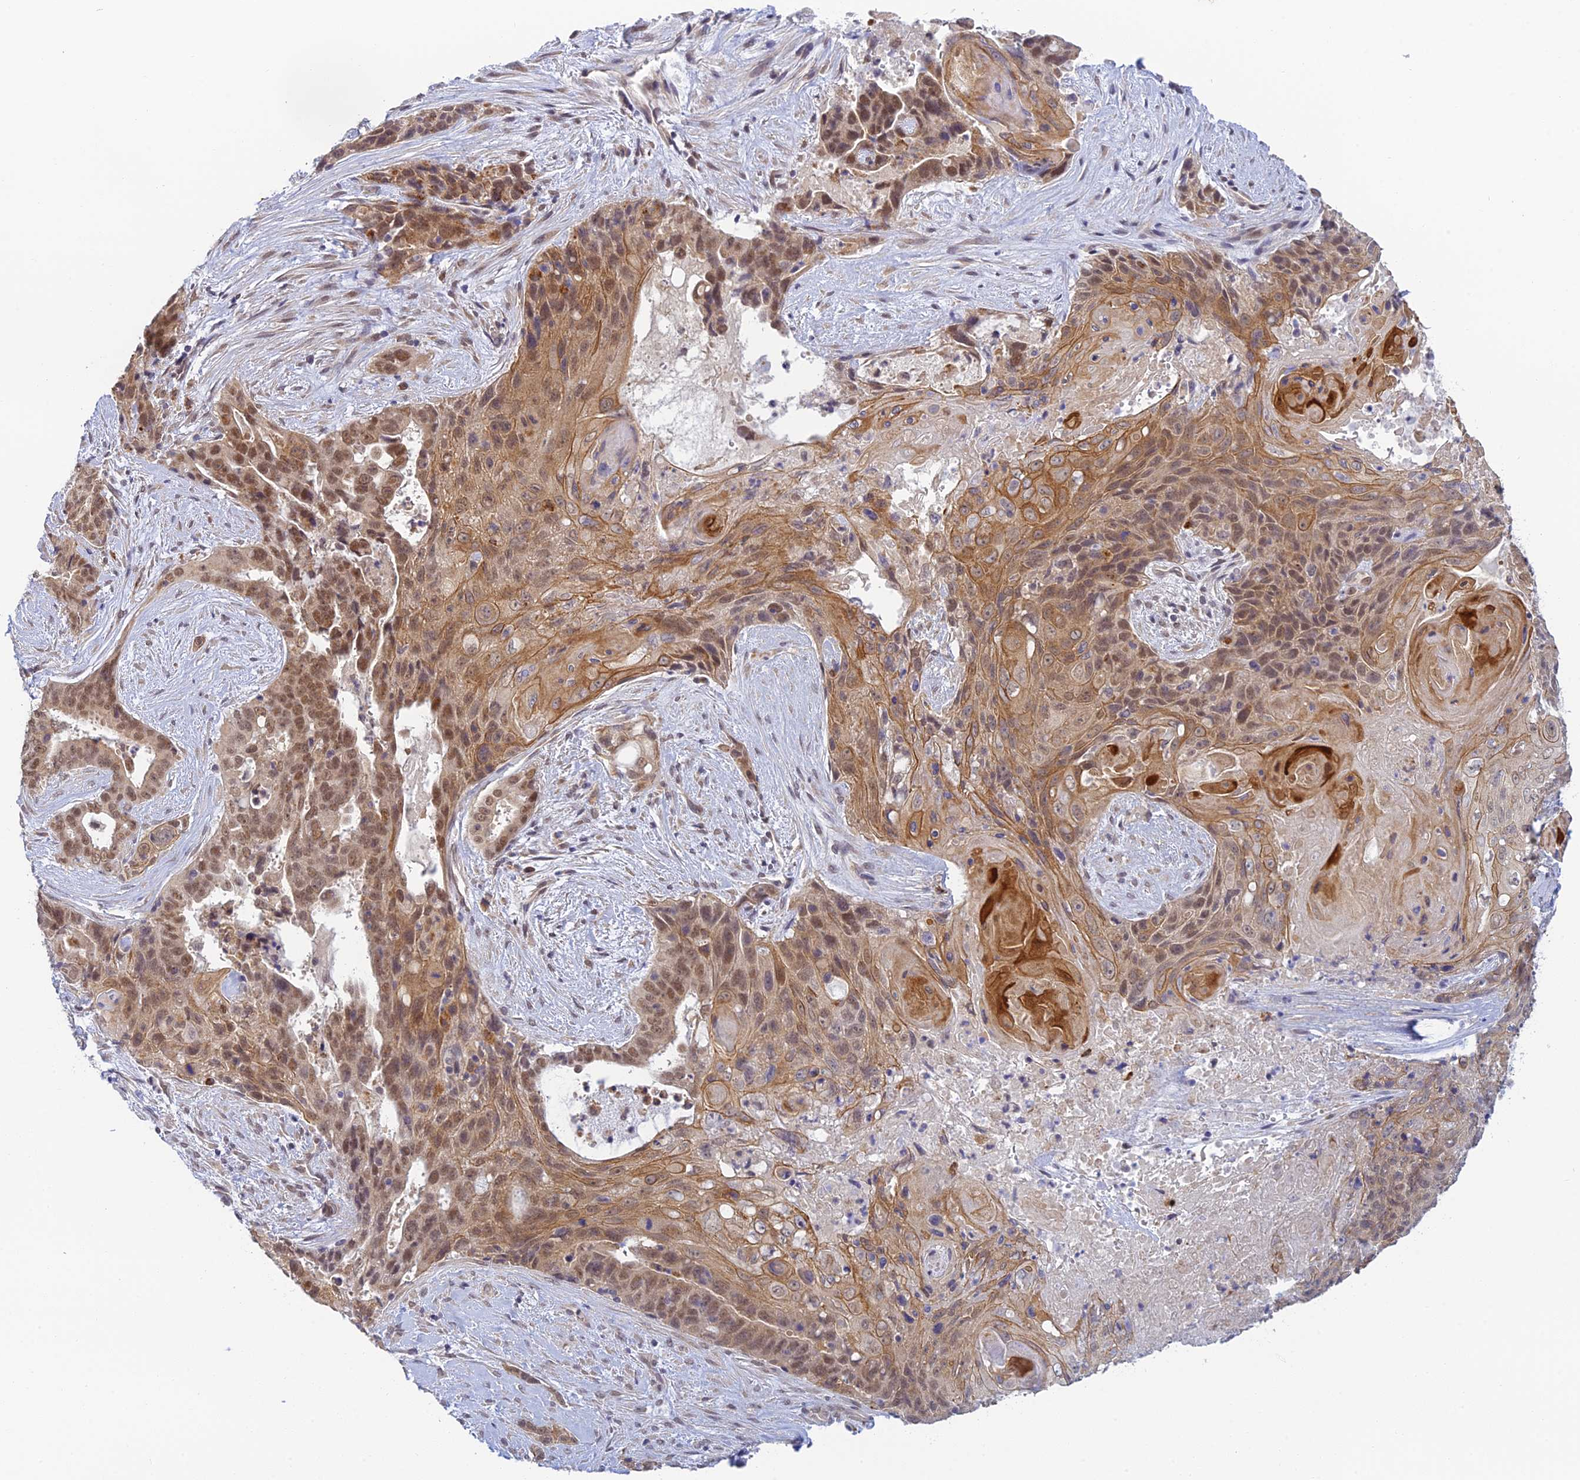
{"staining": {"intensity": "moderate", "quantity": ">75%", "location": "cytoplasmic/membranous,nuclear"}, "tissue": "pancreatic cancer", "cell_type": "Tumor cells", "image_type": "cancer", "snomed": [{"axis": "morphology", "description": "Adenocarcinoma, NOS"}, {"axis": "topography", "description": "Pancreas"}], "caption": "This micrograph displays immunohistochemistry staining of pancreatic adenocarcinoma, with medium moderate cytoplasmic/membranous and nuclear expression in about >75% of tumor cells.", "gene": "SKIC8", "patient": {"sex": "male", "age": 80}}